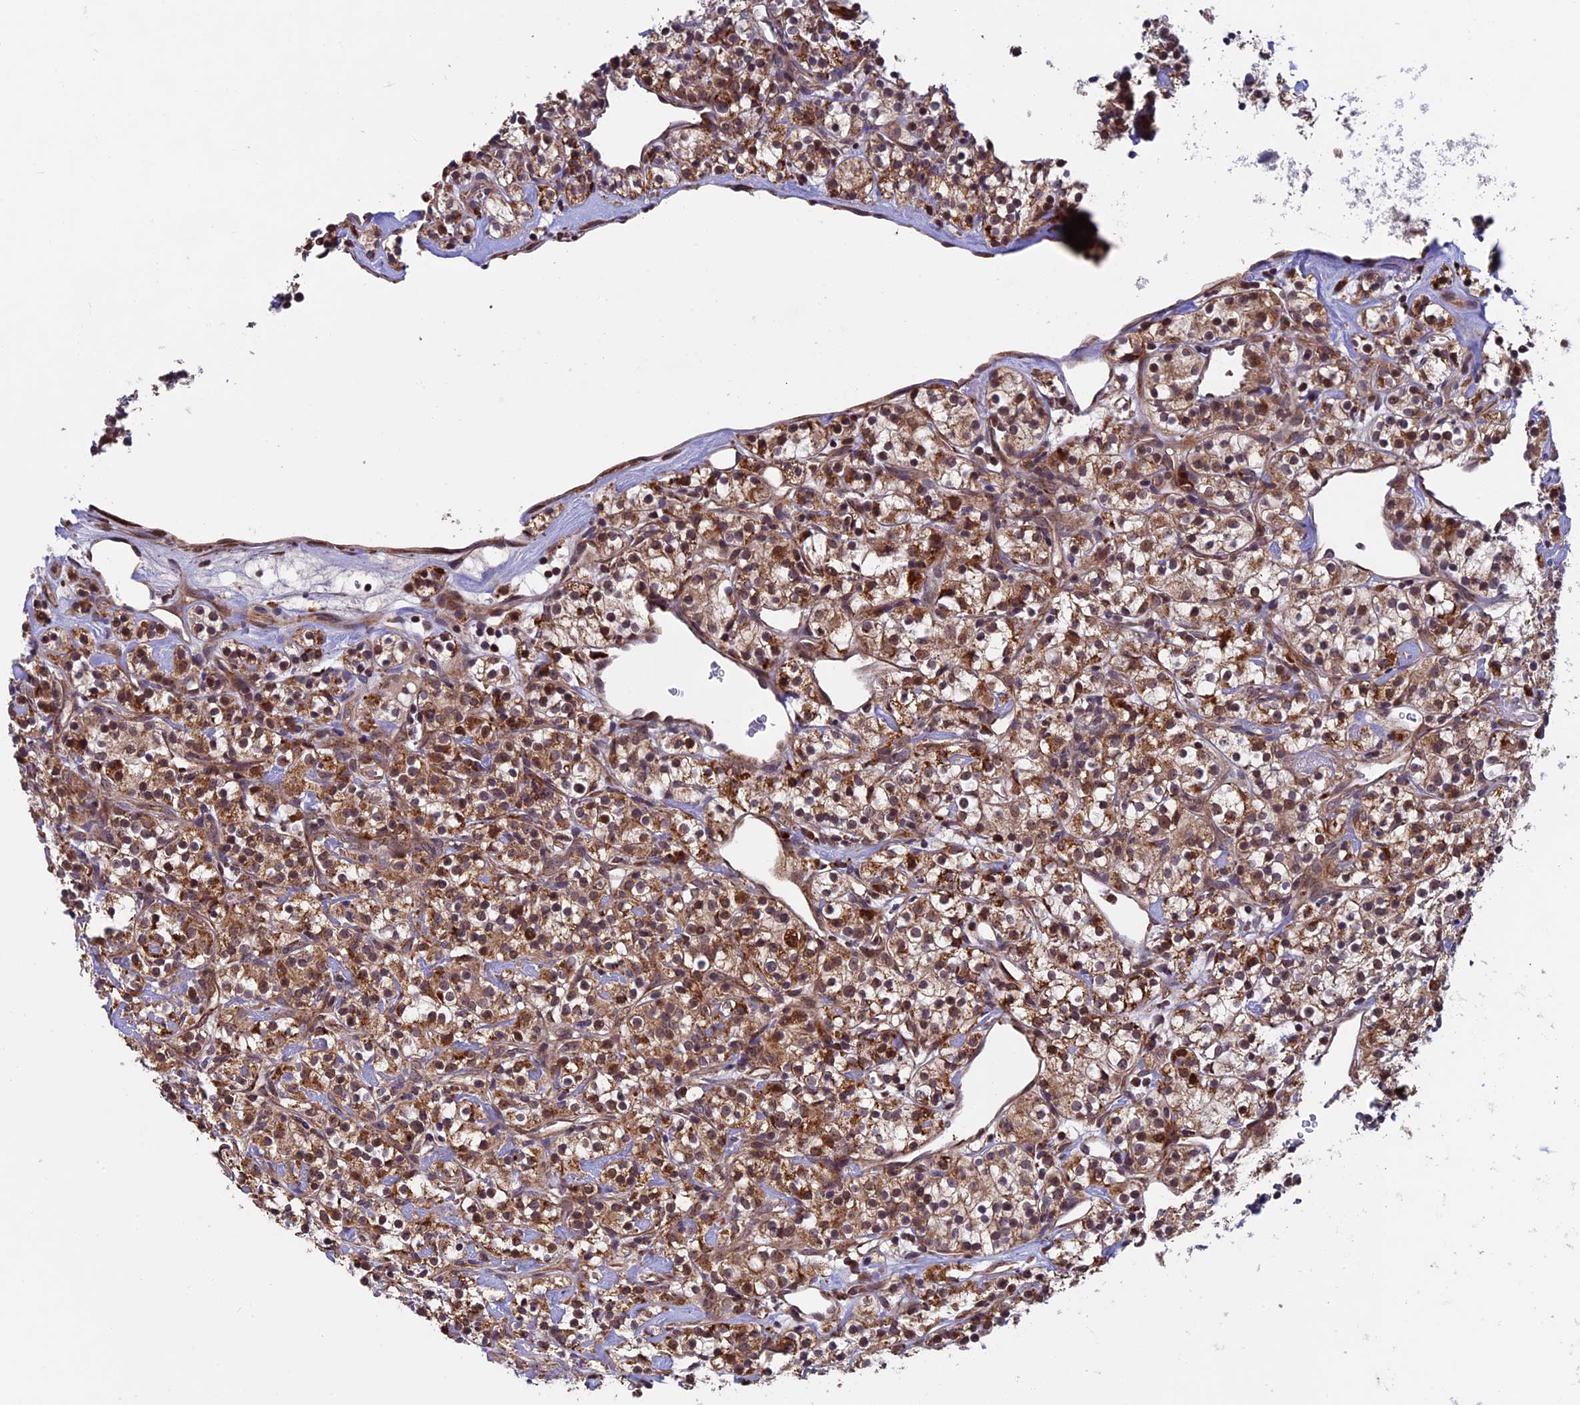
{"staining": {"intensity": "moderate", "quantity": ">75%", "location": "cytoplasmic/membranous,nuclear"}, "tissue": "renal cancer", "cell_type": "Tumor cells", "image_type": "cancer", "snomed": [{"axis": "morphology", "description": "Adenocarcinoma, NOS"}, {"axis": "topography", "description": "Kidney"}], "caption": "A micrograph showing moderate cytoplasmic/membranous and nuclear positivity in about >75% of tumor cells in renal adenocarcinoma, as visualized by brown immunohistochemical staining.", "gene": "RNF17", "patient": {"sex": "male", "age": 77}}